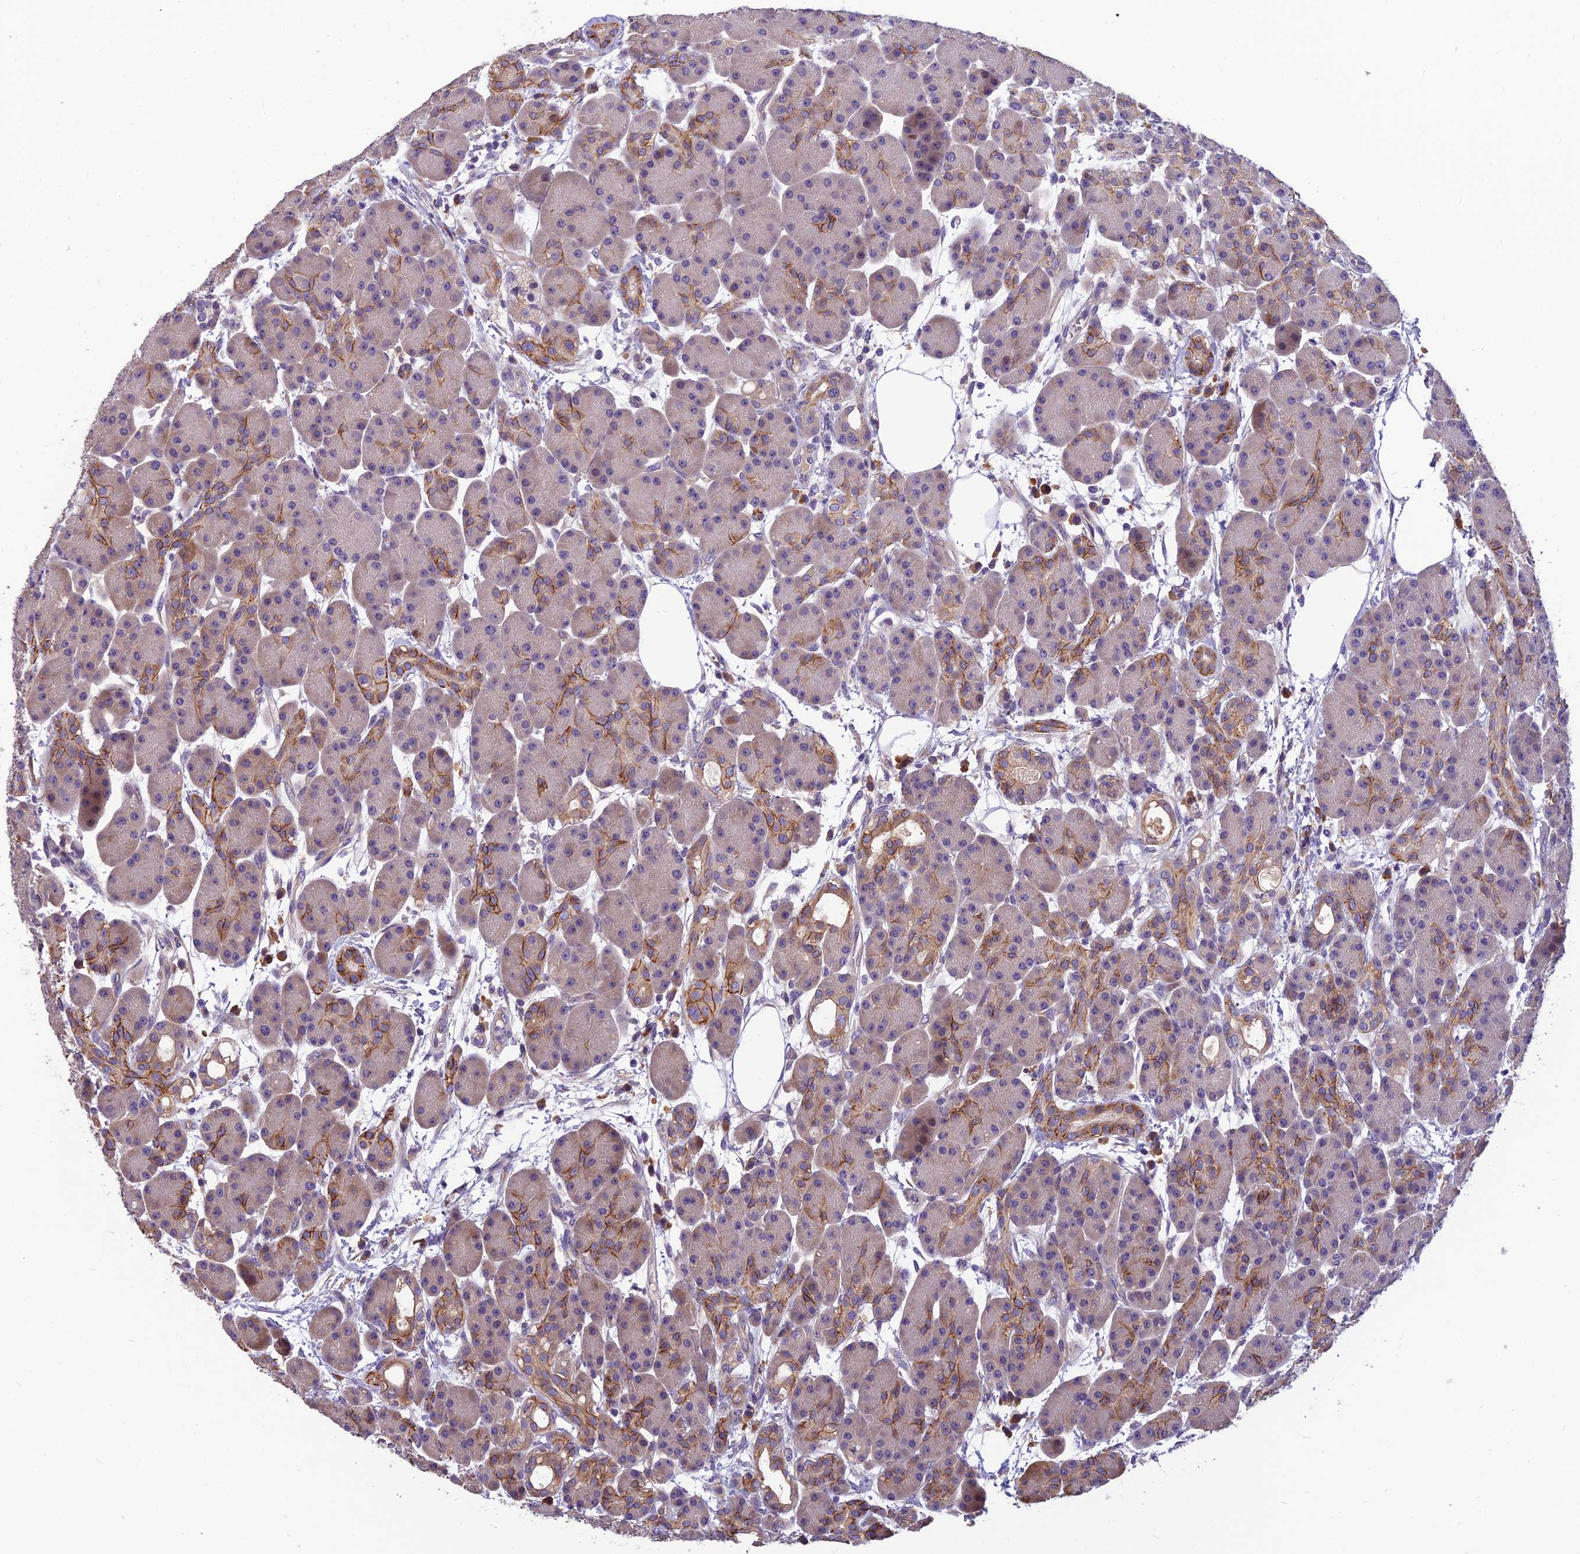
{"staining": {"intensity": "strong", "quantity": "<25%", "location": "cytoplasmic/membranous"}, "tissue": "pancreas", "cell_type": "Exocrine glandular cells", "image_type": "normal", "snomed": [{"axis": "morphology", "description": "Normal tissue, NOS"}, {"axis": "topography", "description": "Pancreas"}], "caption": "Pancreas stained with DAB (3,3'-diaminobenzidine) IHC demonstrates medium levels of strong cytoplasmic/membranous positivity in about <25% of exocrine glandular cells.", "gene": "TSPAN15", "patient": {"sex": "male", "age": 63}}